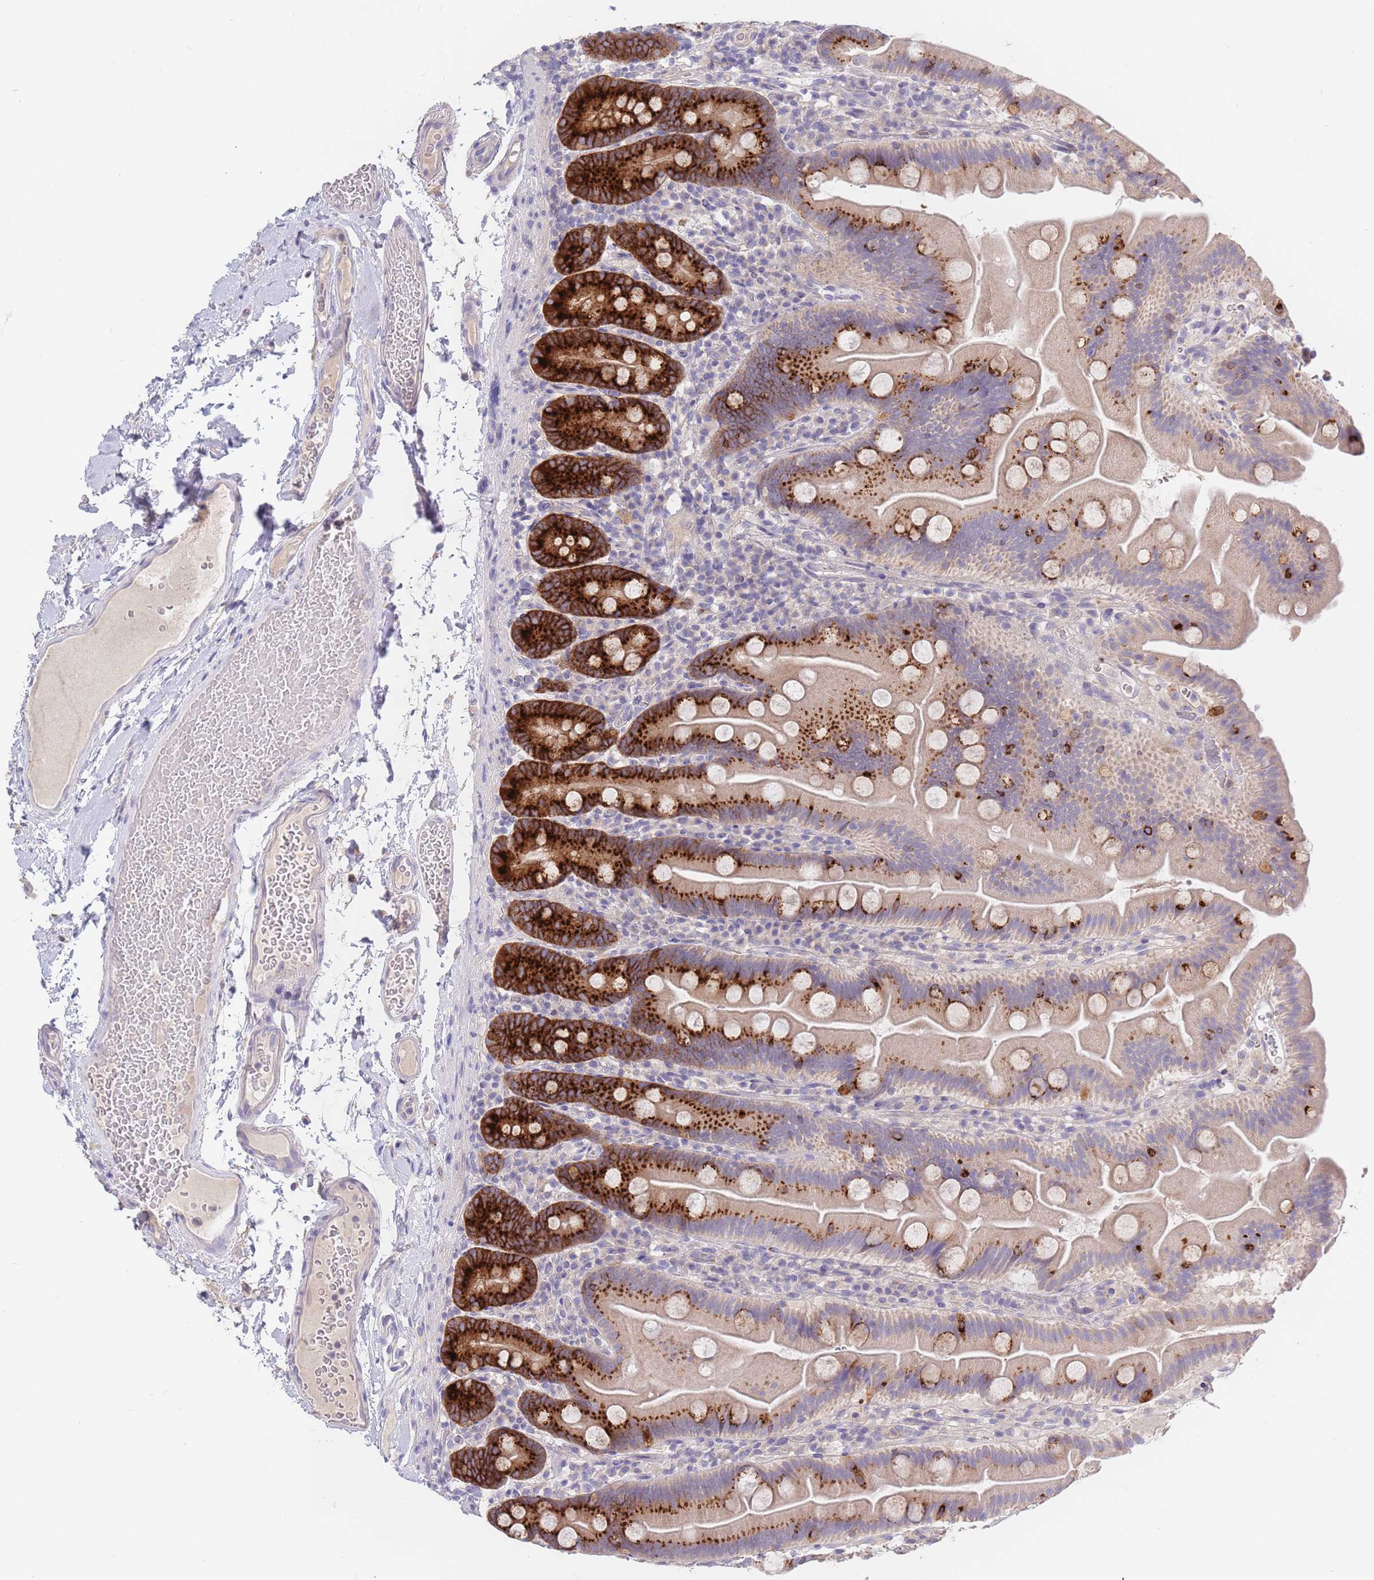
{"staining": {"intensity": "strong", "quantity": "25%-75%", "location": "cytoplasmic/membranous"}, "tissue": "small intestine", "cell_type": "Glandular cells", "image_type": "normal", "snomed": [{"axis": "morphology", "description": "Normal tissue, NOS"}, {"axis": "topography", "description": "Small intestine"}], "caption": "Glandular cells demonstrate strong cytoplasmic/membranous positivity in approximately 25%-75% of cells in unremarkable small intestine.", "gene": "BORCS5", "patient": {"sex": "female", "age": 68}}